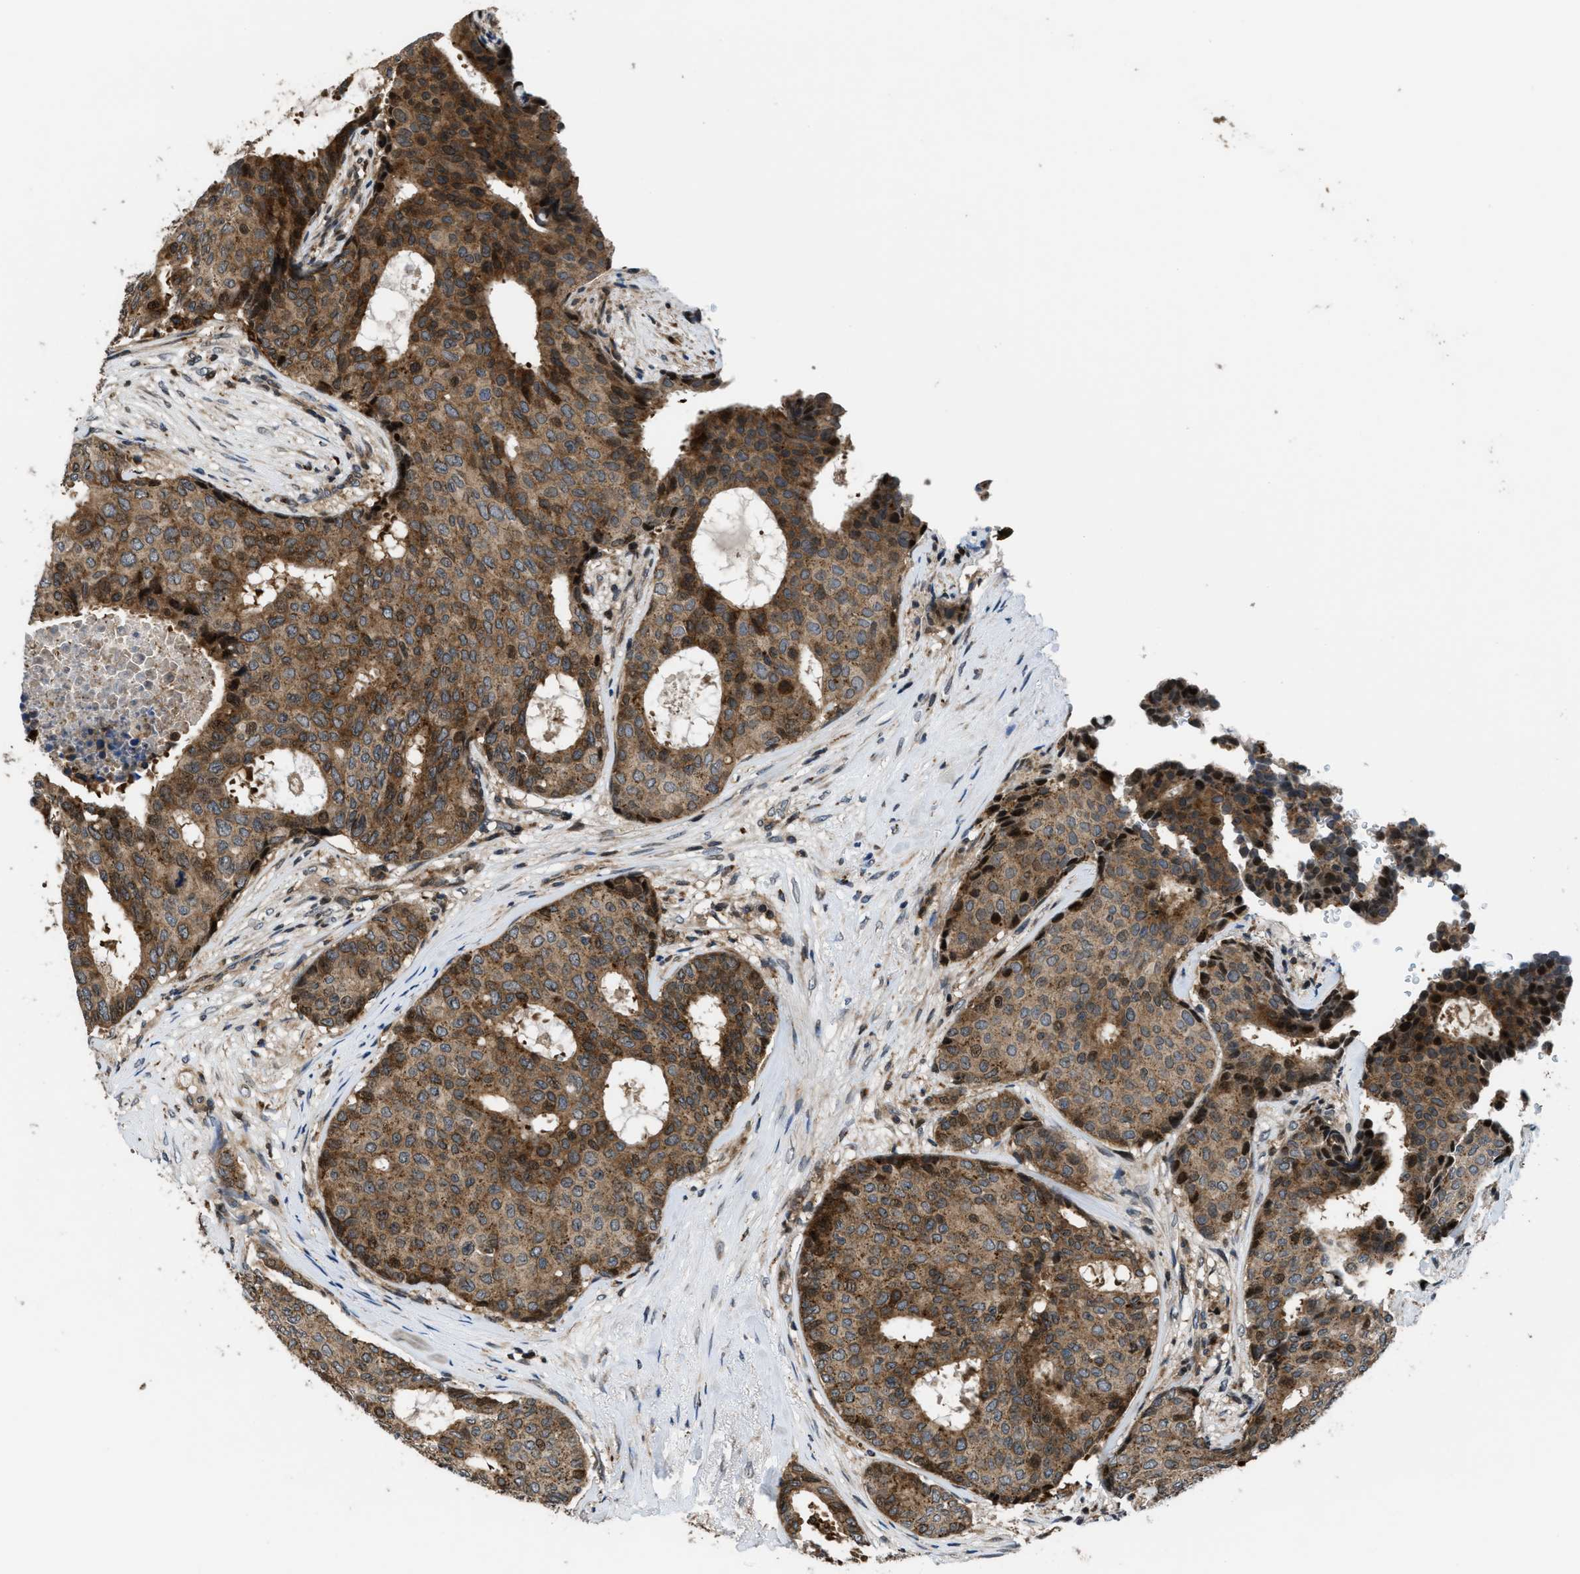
{"staining": {"intensity": "moderate", "quantity": ">75%", "location": "cytoplasmic/membranous,nuclear"}, "tissue": "breast cancer", "cell_type": "Tumor cells", "image_type": "cancer", "snomed": [{"axis": "morphology", "description": "Duct carcinoma"}, {"axis": "topography", "description": "Breast"}], "caption": "Human breast cancer stained with a brown dye displays moderate cytoplasmic/membranous and nuclear positive expression in approximately >75% of tumor cells.", "gene": "CTBS", "patient": {"sex": "female", "age": 75}}